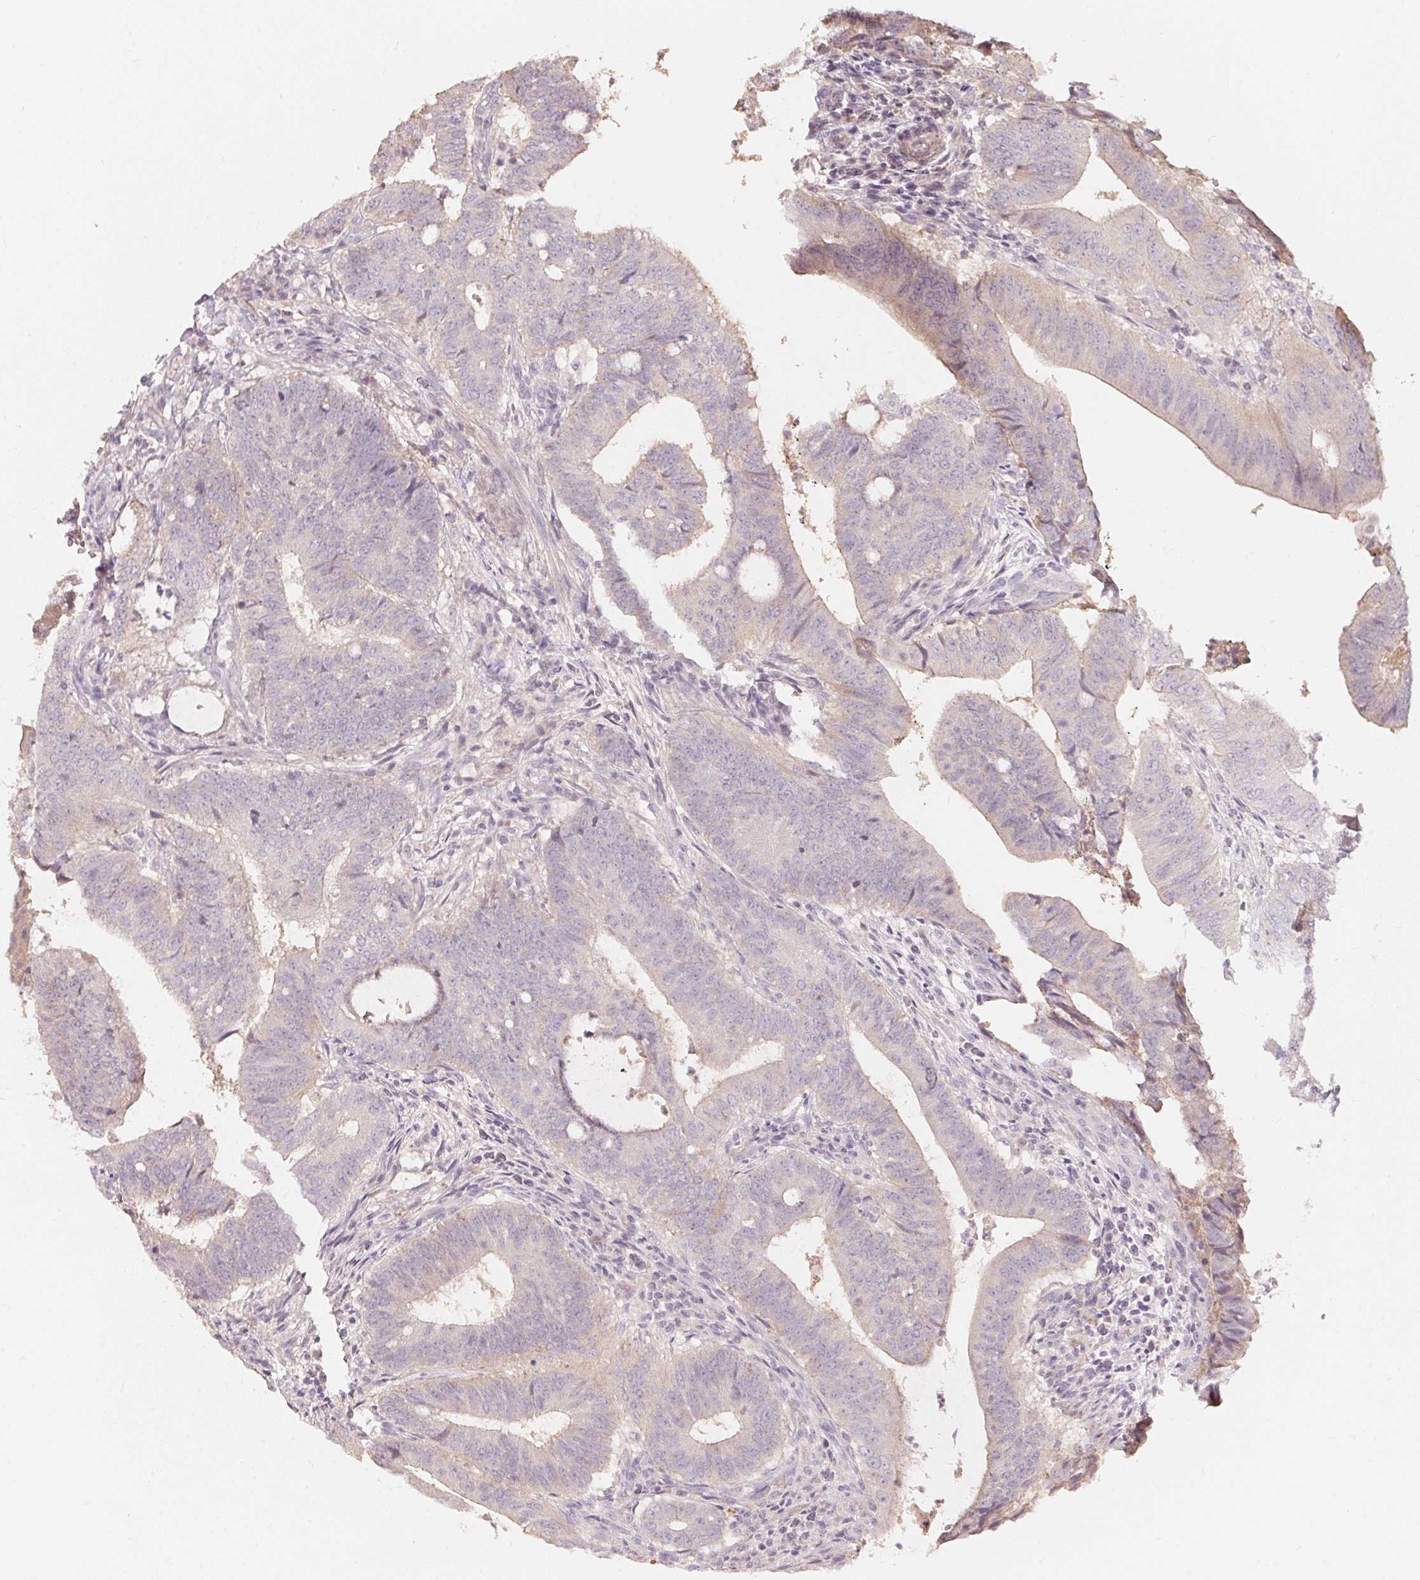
{"staining": {"intensity": "negative", "quantity": "none", "location": "none"}, "tissue": "colorectal cancer", "cell_type": "Tumor cells", "image_type": "cancer", "snomed": [{"axis": "morphology", "description": "Adenocarcinoma, NOS"}, {"axis": "topography", "description": "Colon"}], "caption": "Immunohistochemistry of colorectal cancer (adenocarcinoma) displays no staining in tumor cells.", "gene": "TP53AIP1", "patient": {"sex": "female", "age": 43}}